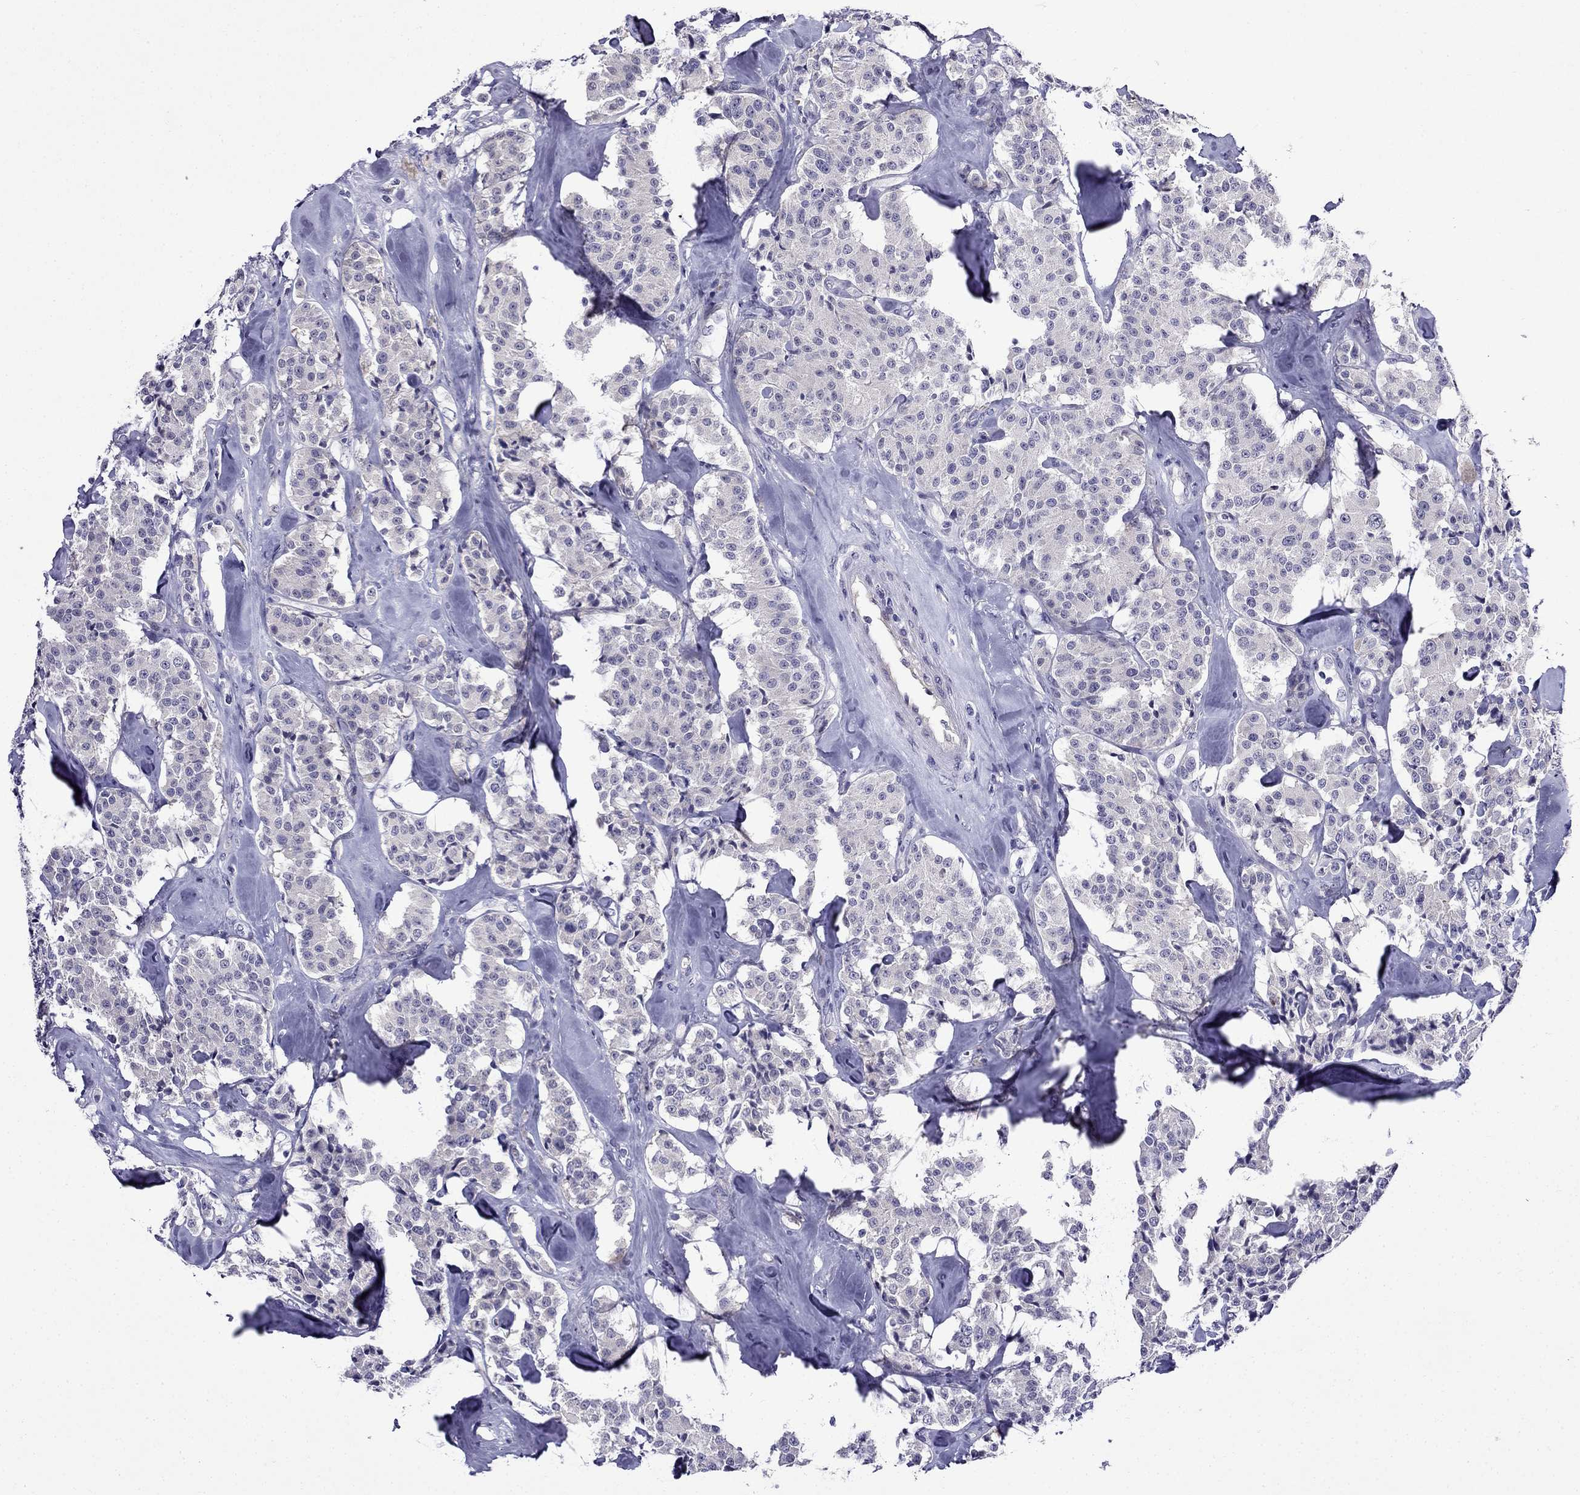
{"staining": {"intensity": "negative", "quantity": "none", "location": "none"}, "tissue": "carcinoid", "cell_type": "Tumor cells", "image_type": "cancer", "snomed": [{"axis": "morphology", "description": "Carcinoid, malignant, NOS"}, {"axis": "topography", "description": "Pancreas"}], "caption": "The micrograph shows no significant expression in tumor cells of carcinoid (malignant).", "gene": "PI16", "patient": {"sex": "male", "age": 41}}